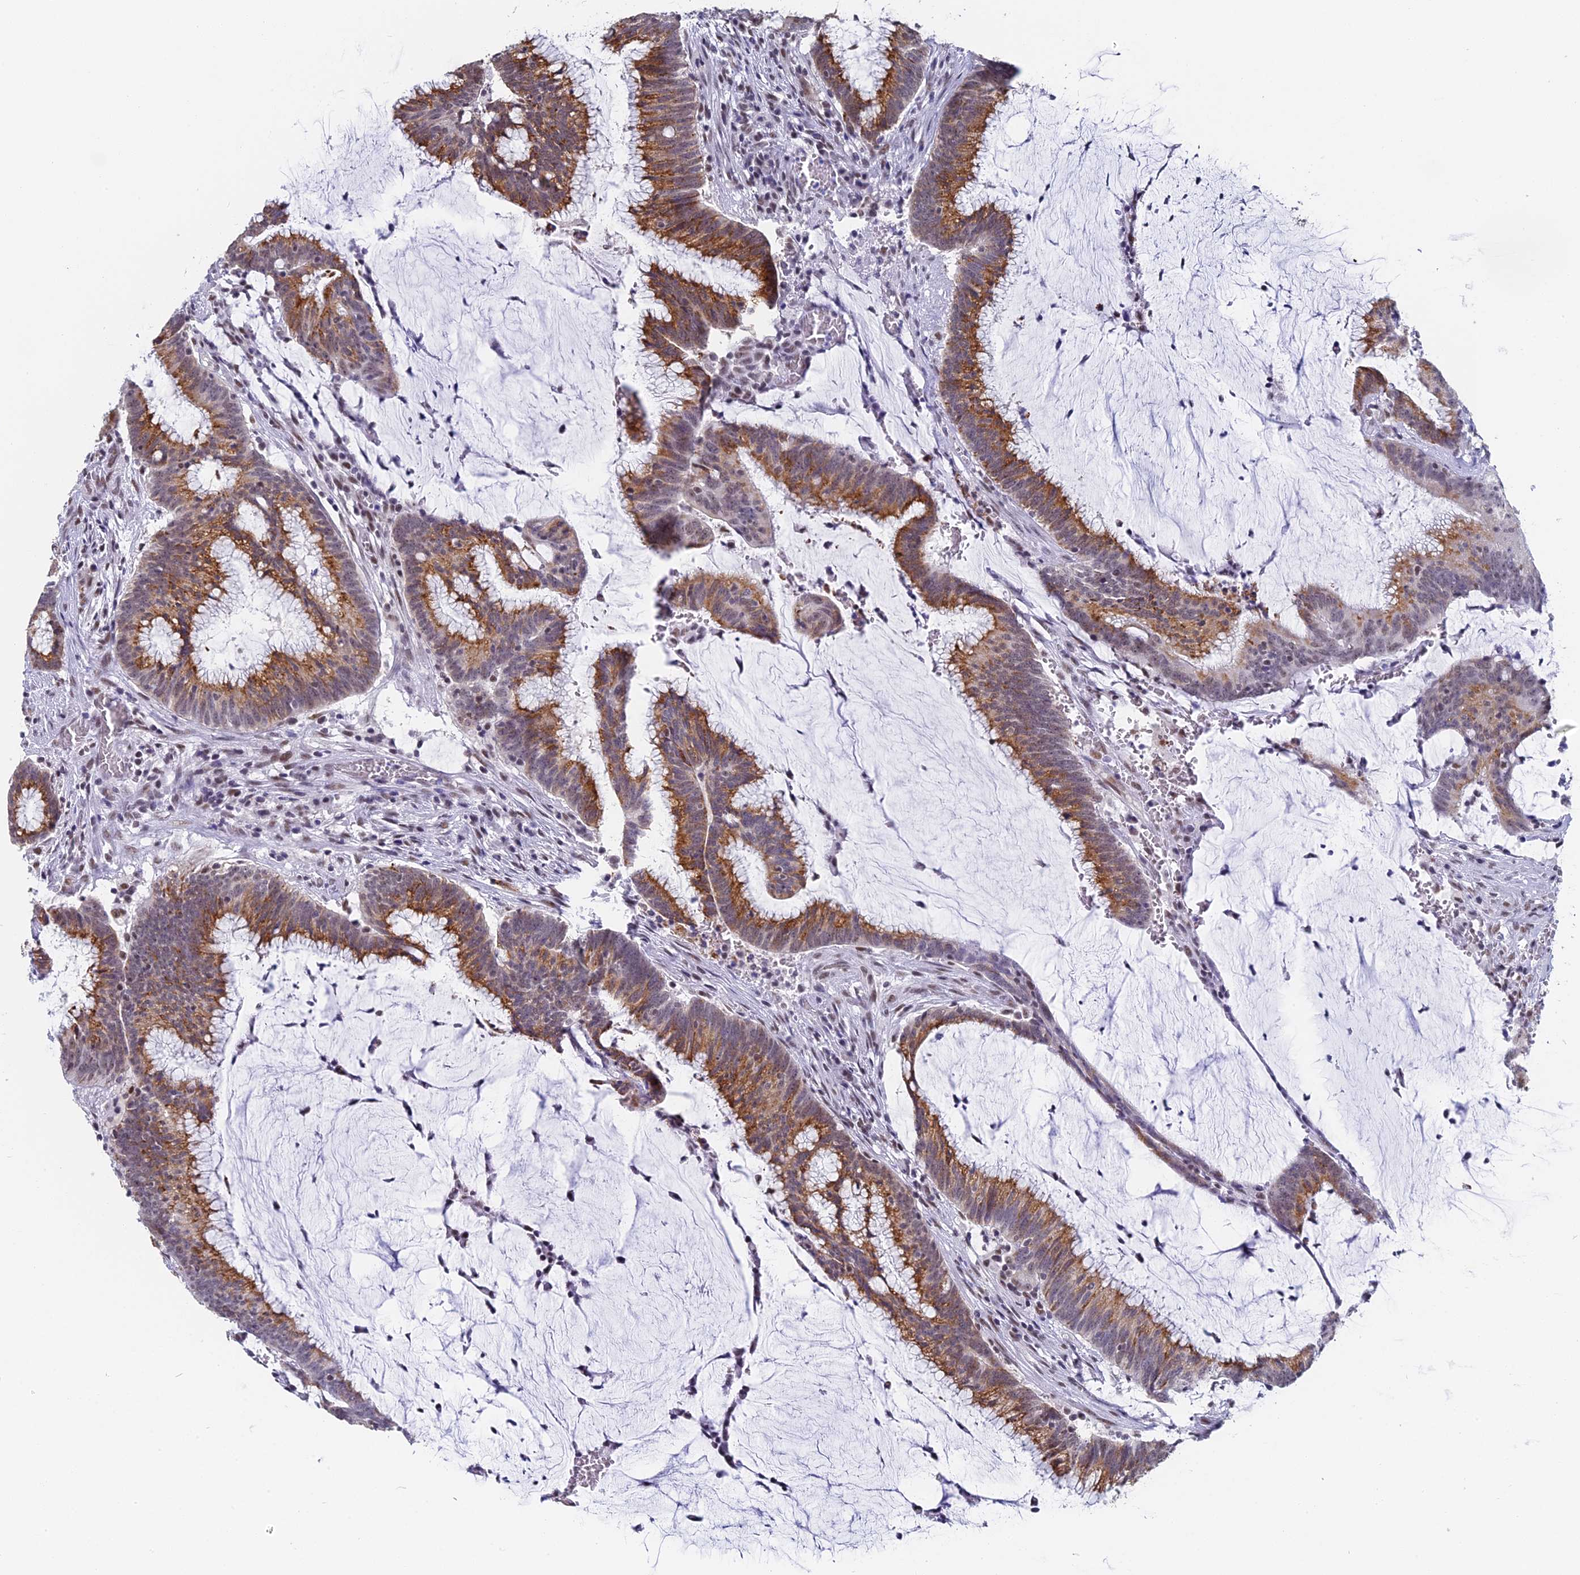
{"staining": {"intensity": "moderate", "quantity": ">75%", "location": "cytoplasmic/membranous,nuclear"}, "tissue": "colorectal cancer", "cell_type": "Tumor cells", "image_type": "cancer", "snomed": [{"axis": "morphology", "description": "Adenocarcinoma, NOS"}, {"axis": "topography", "description": "Rectum"}], "caption": "Human colorectal cancer (adenocarcinoma) stained with a brown dye reveals moderate cytoplasmic/membranous and nuclear positive positivity in about >75% of tumor cells.", "gene": "CD2BP2", "patient": {"sex": "female", "age": 77}}